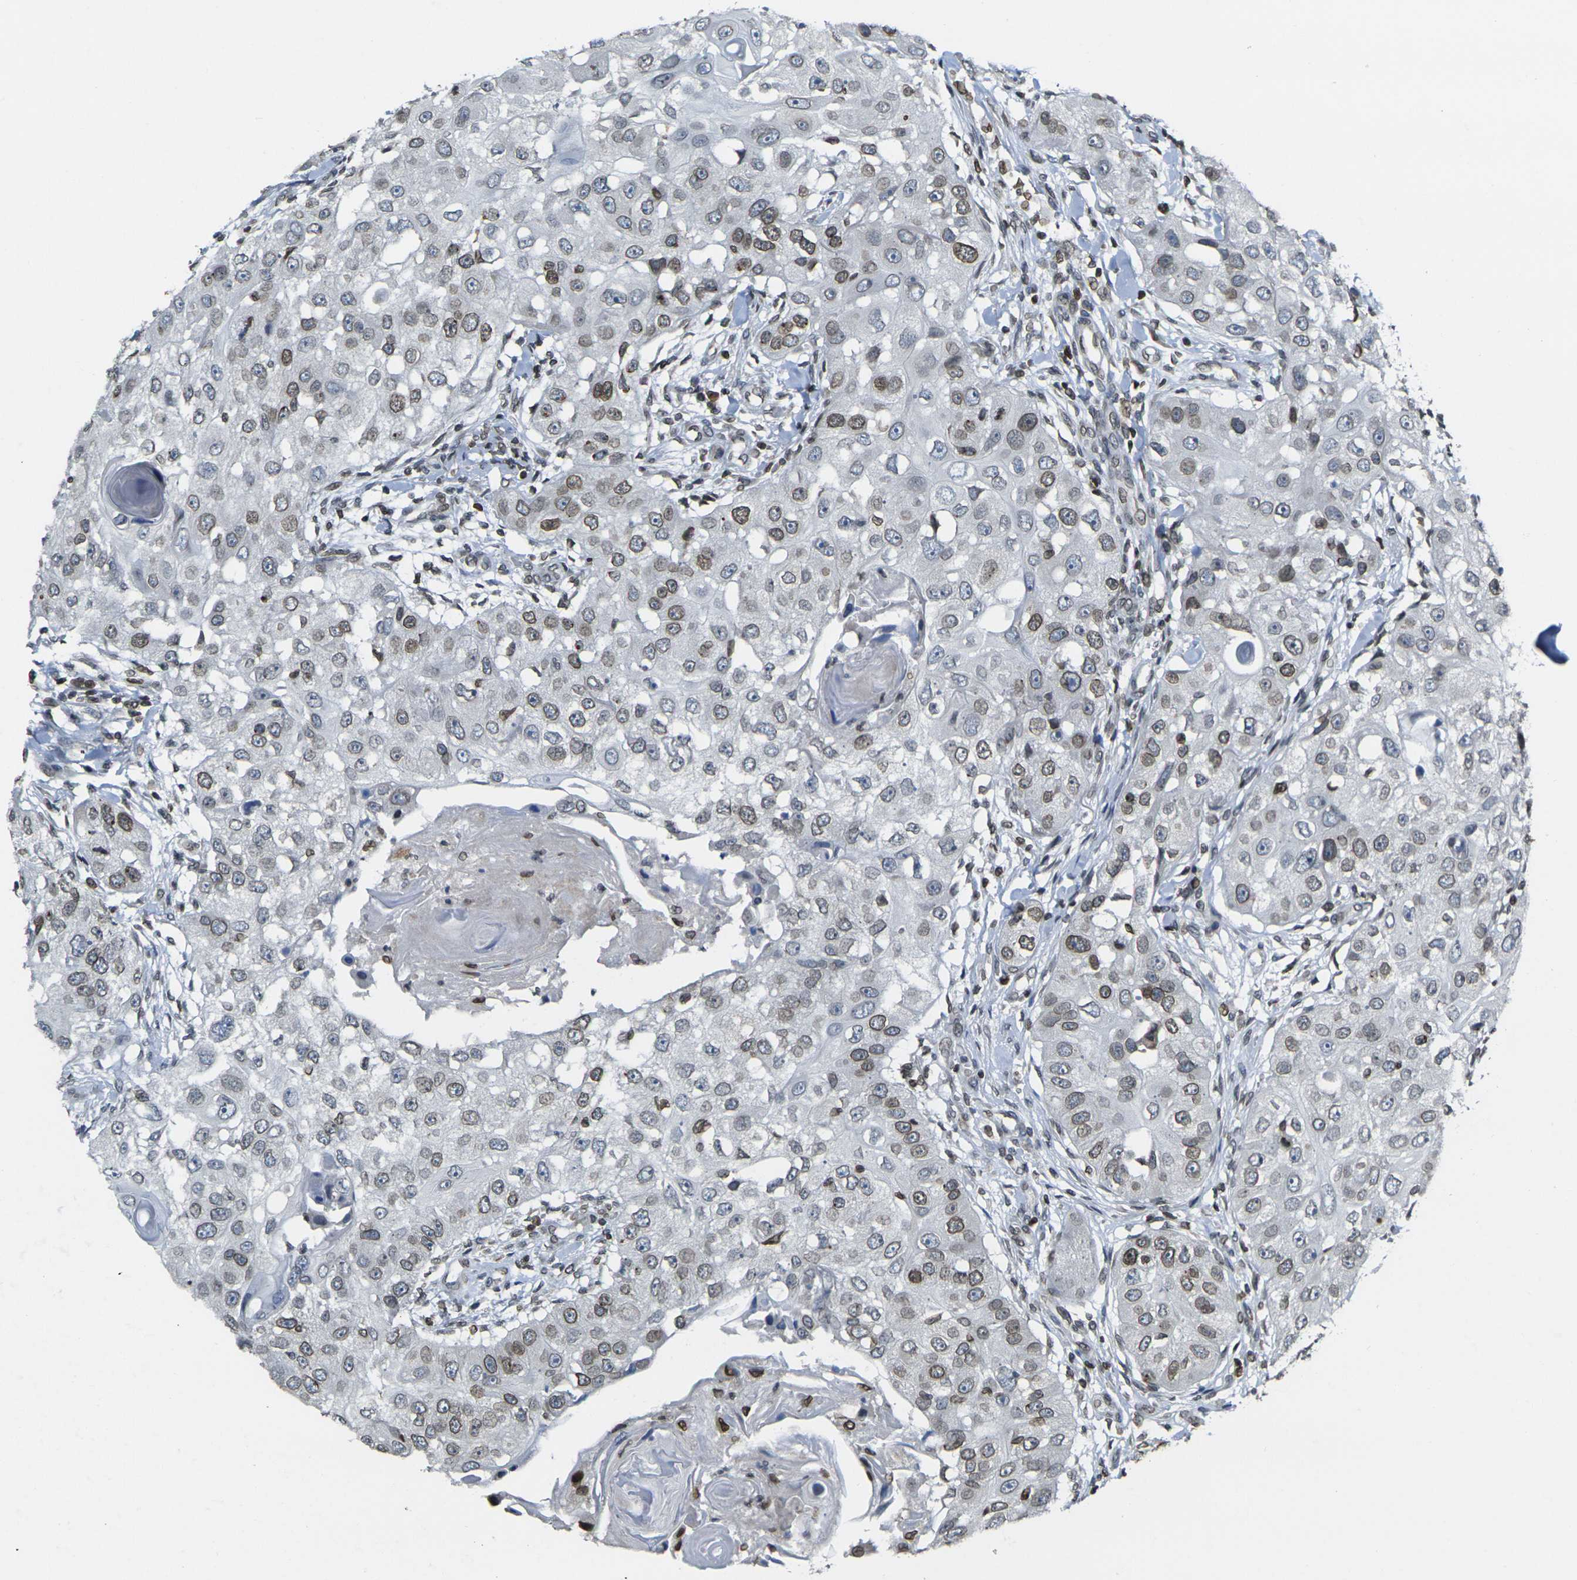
{"staining": {"intensity": "moderate", "quantity": ">75%", "location": "cytoplasmic/membranous,nuclear"}, "tissue": "head and neck cancer", "cell_type": "Tumor cells", "image_type": "cancer", "snomed": [{"axis": "morphology", "description": "Normal tissue, NOS"}, {"axis": "morphology", "description": "Squamous cell carcinoma, NOS"}, {"axis": "topography", "description": "Skeletal muscle"}, {"axis": "topography", "description": "Head-Neck"}], "caption": "Protein expression analysis of human head and neck cancer reveals moderate cytoplasmic/membranous and nuclear staining in about >75% of tumor cells. The protein is stained brown, and the nuclei are stained in blue (DAB (3,3'-diaminobenzidine) IHC with brightfield microscopy, high magnification).", "gene": "BRDT", "patient": {"sex": "male", "age": 51}}